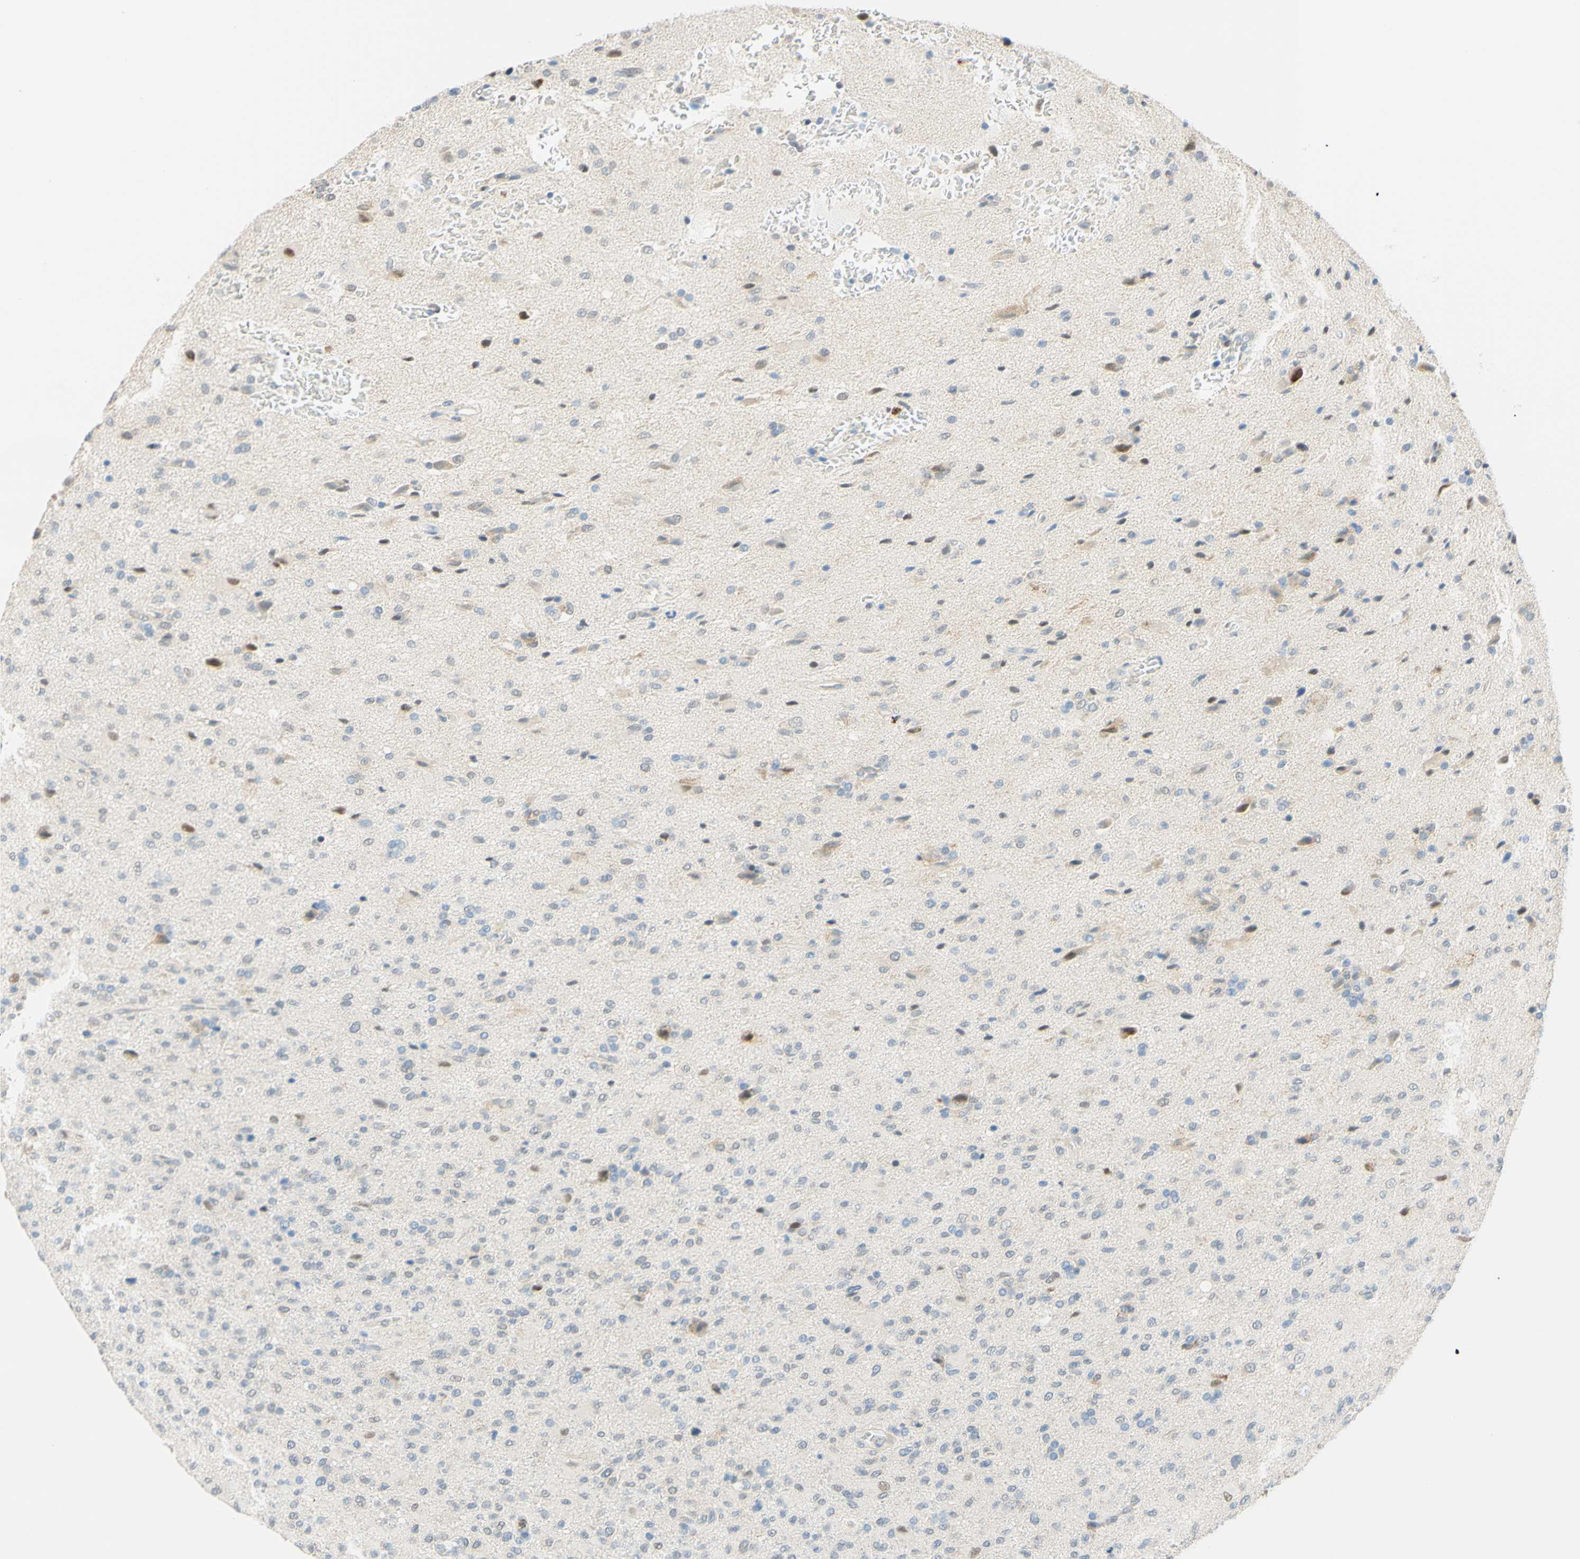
{"staining": {"intensity": "weak", "quantity": "<25%", "location": "cytoplasmic/membranous"}, "tissue": "glioma", "cell_type": "Tumor cells", "image_type": "cancer", "snomed": [{"axis": "morphology", "description": "Glioma, malignant, High grade"}, {"axis": "topography", "description": "Brain"}], "caption": "Image shows no significant protein positivity in tumor cells of glioma. (DAB (3,3'-diaminobenzidine) immunohistochemistry (IHC) with hematoxylin counter stain).", "gene": "TREM2", "patient": {"sex": "male", "age": 71}}